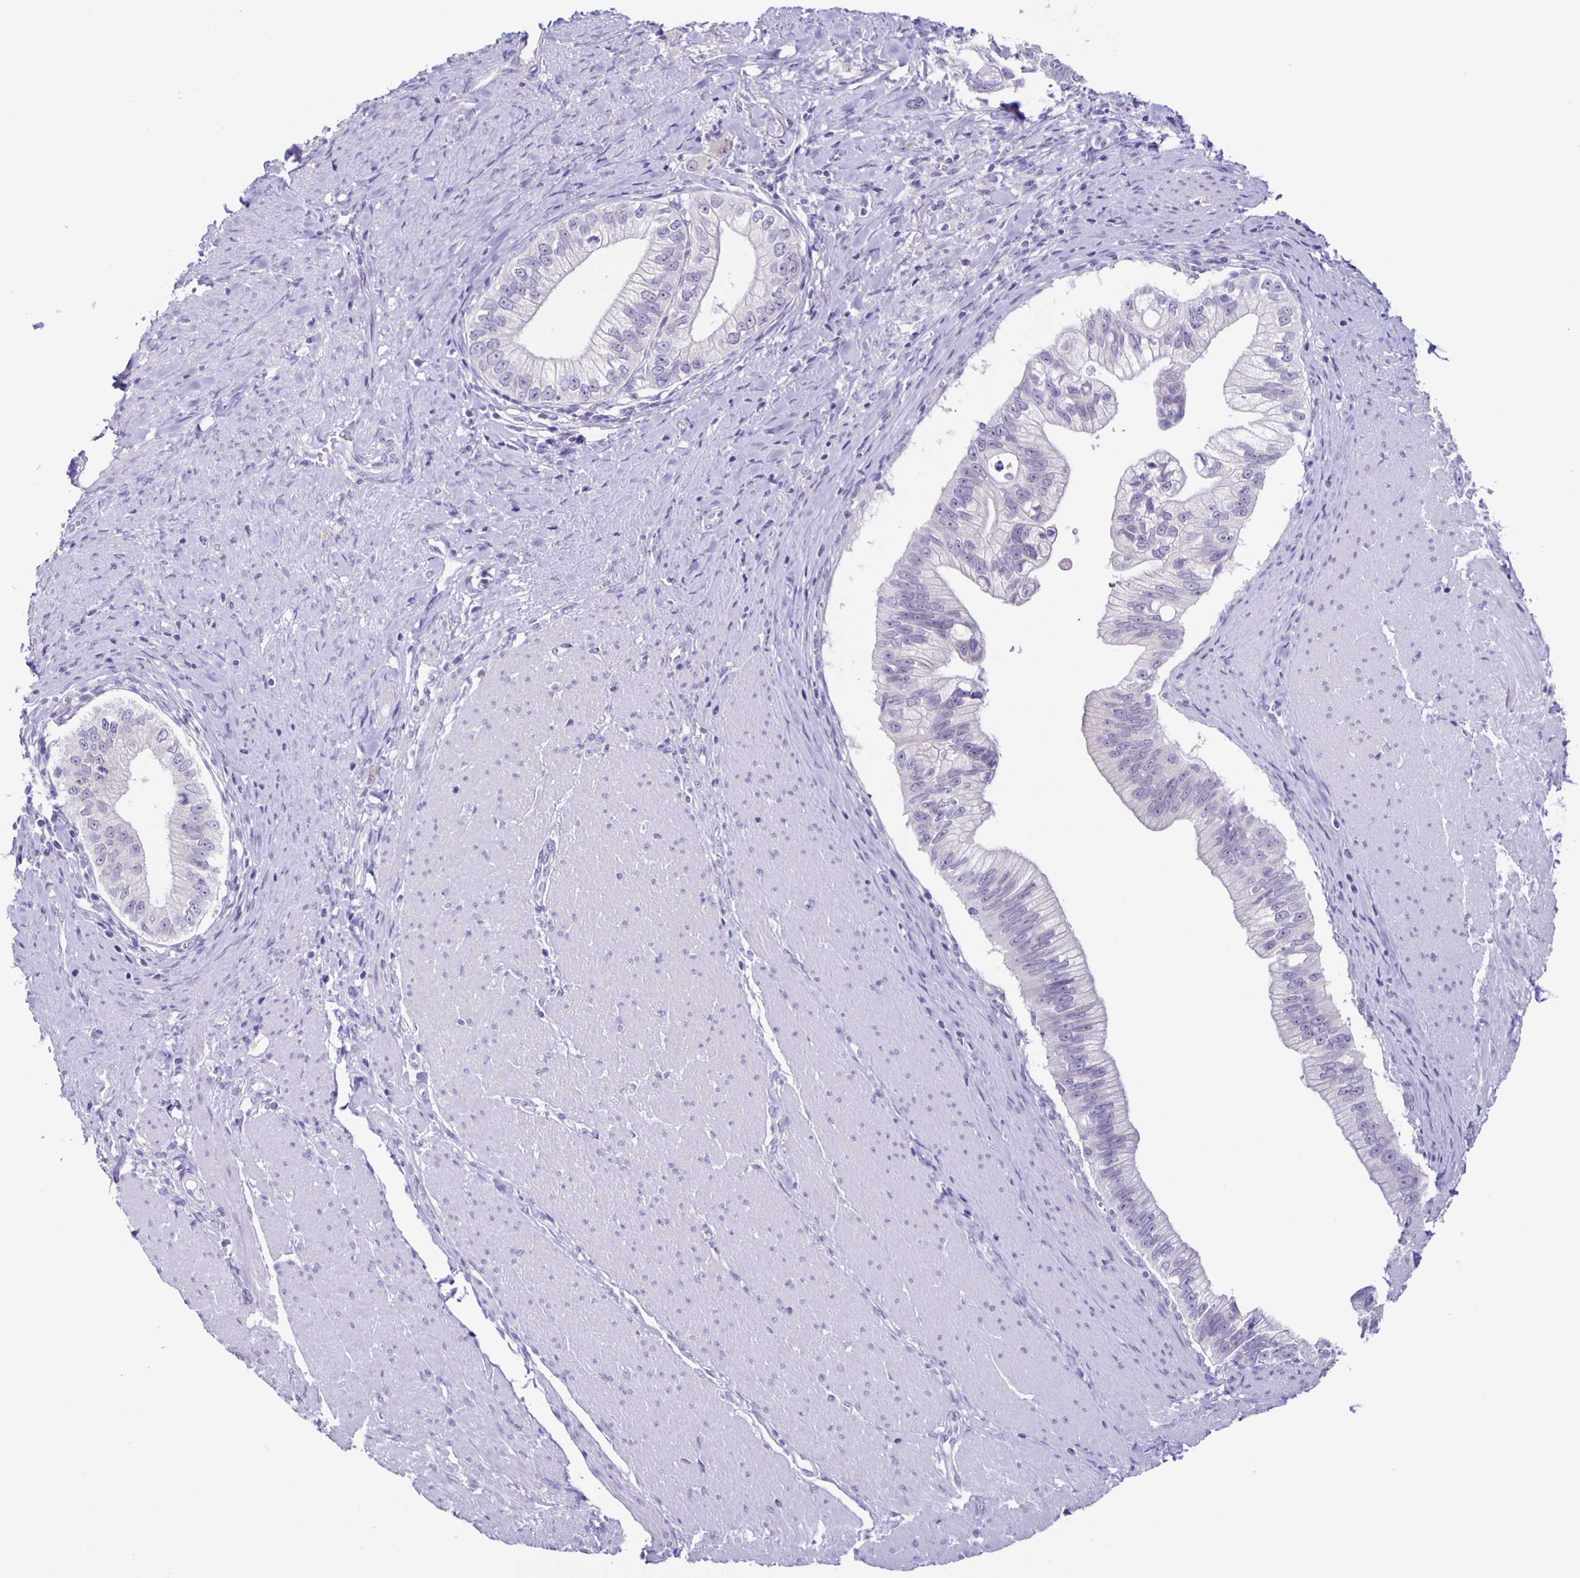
{"staining": {"intensity": "negative", "quantity": "none", "location": "none"}, "tissue": "pancreatic cancer", "cell_type": "Tumor cells", "image_type": "cancer", "snomed": [{"axis": "morphology", "description": "Adenocarcinoma, NOS"}, {"axis": "topography", "description": "Pancreas"}], "caption": "A high-resolution photomicrograph shows IHC staining of adenocarcinoma (pancreatic), which exhibits no significant positivity in tumor cells.", "gene": "SLC12A3", "patient": {"sex": "male", "age": 70}}